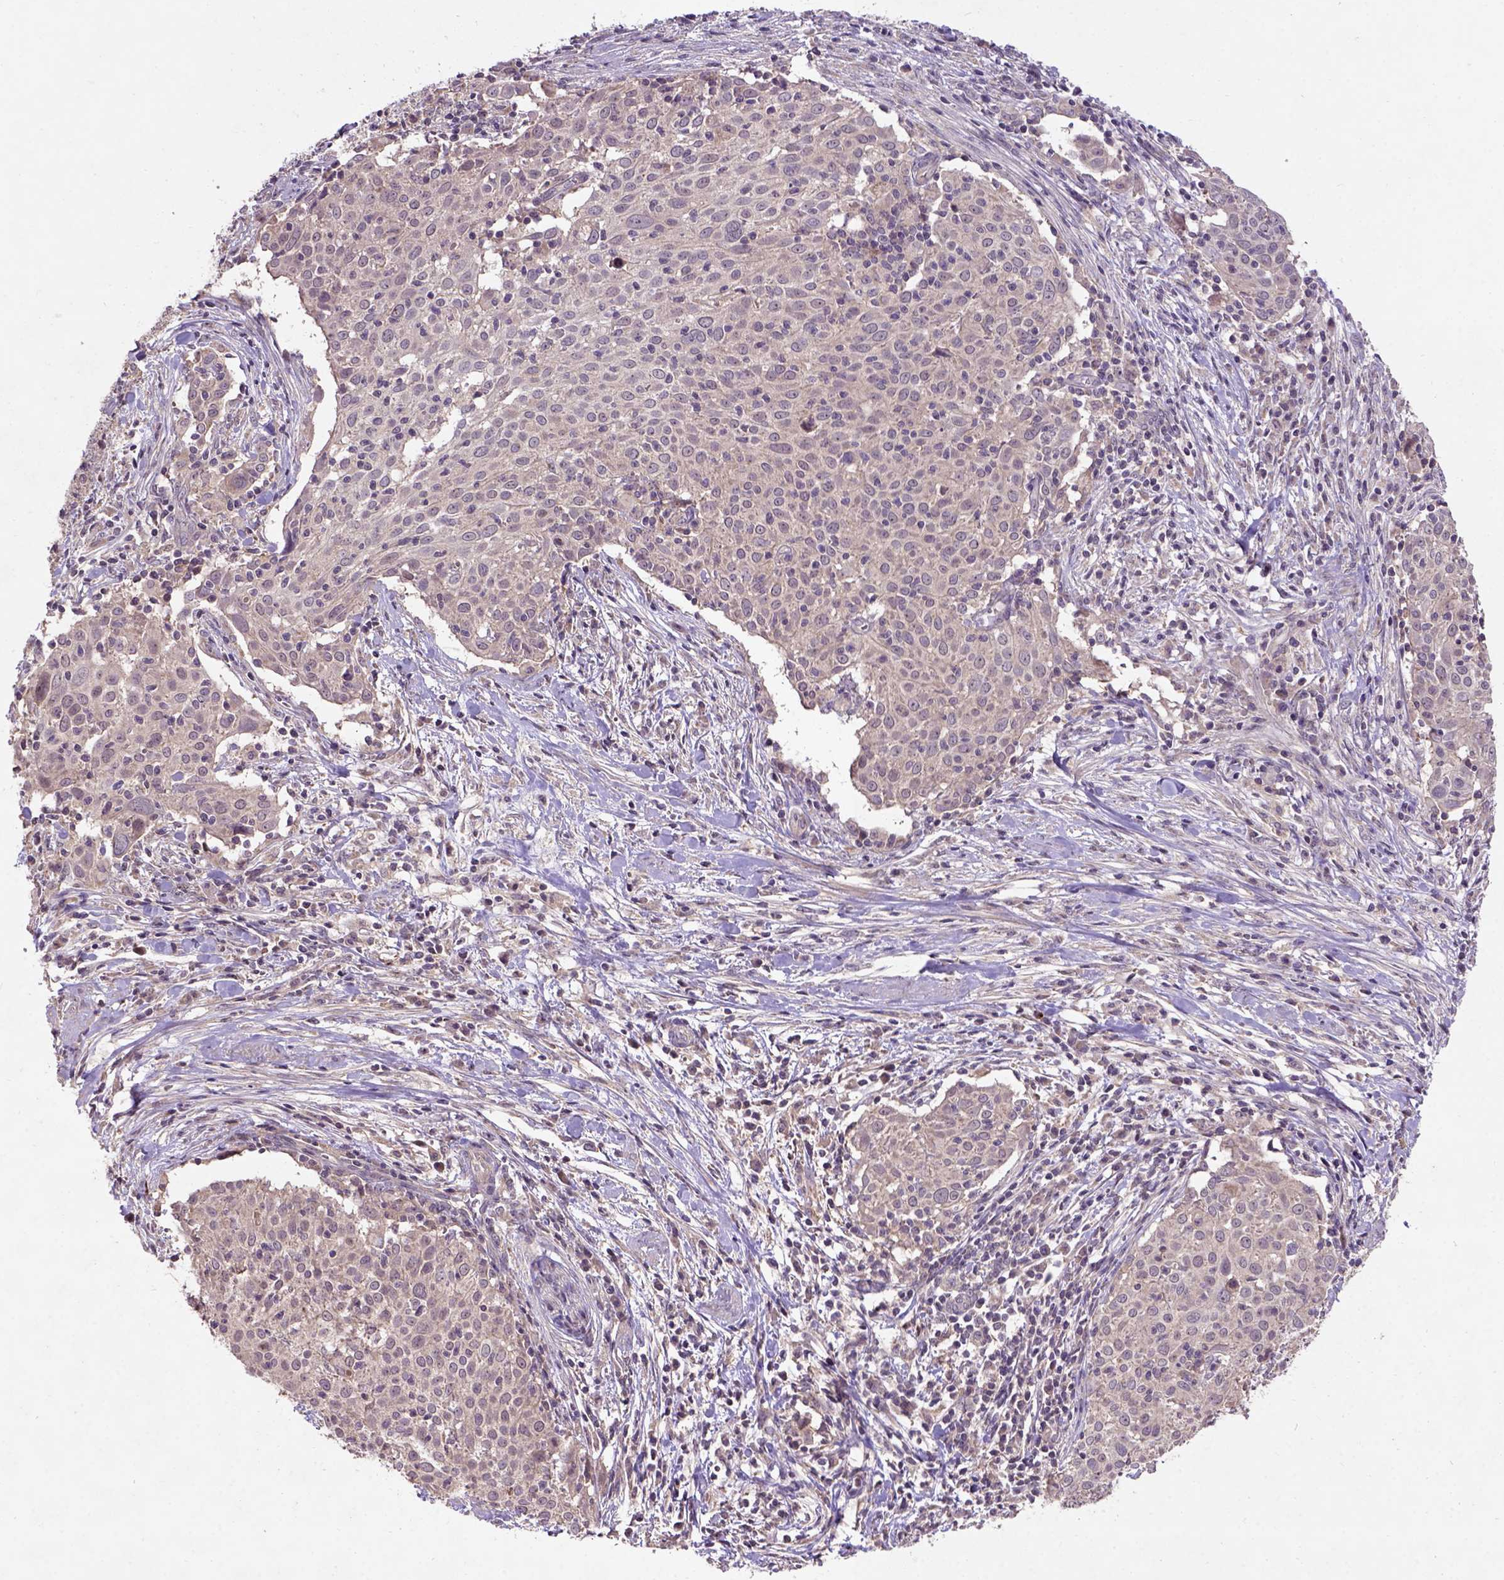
{"staining": {"intensity": "weak", "quantity": "25%-75%", "location": "cytoplasmic/membranous"}, "tissue": "cervical cancer", "cell_type": "Tumor cells", "image_type": "cancer", "snomed": [{"axis": "morphology", "description": "Squamous cell carcinoma, NOS"}, {"axis": "topography", "description": "Cervix"}], "caption": "High-magnification brightfield microscopy of cervical cancer stained with DAB (brown) and counterstained with hematoxylin (blue). tumor cells exhibit weak cytoplasmic/membranous expression is identified in about25%-75% of cells.", "gene": "KBTBD8", "patient": {"sex": "female", "age": 39}}